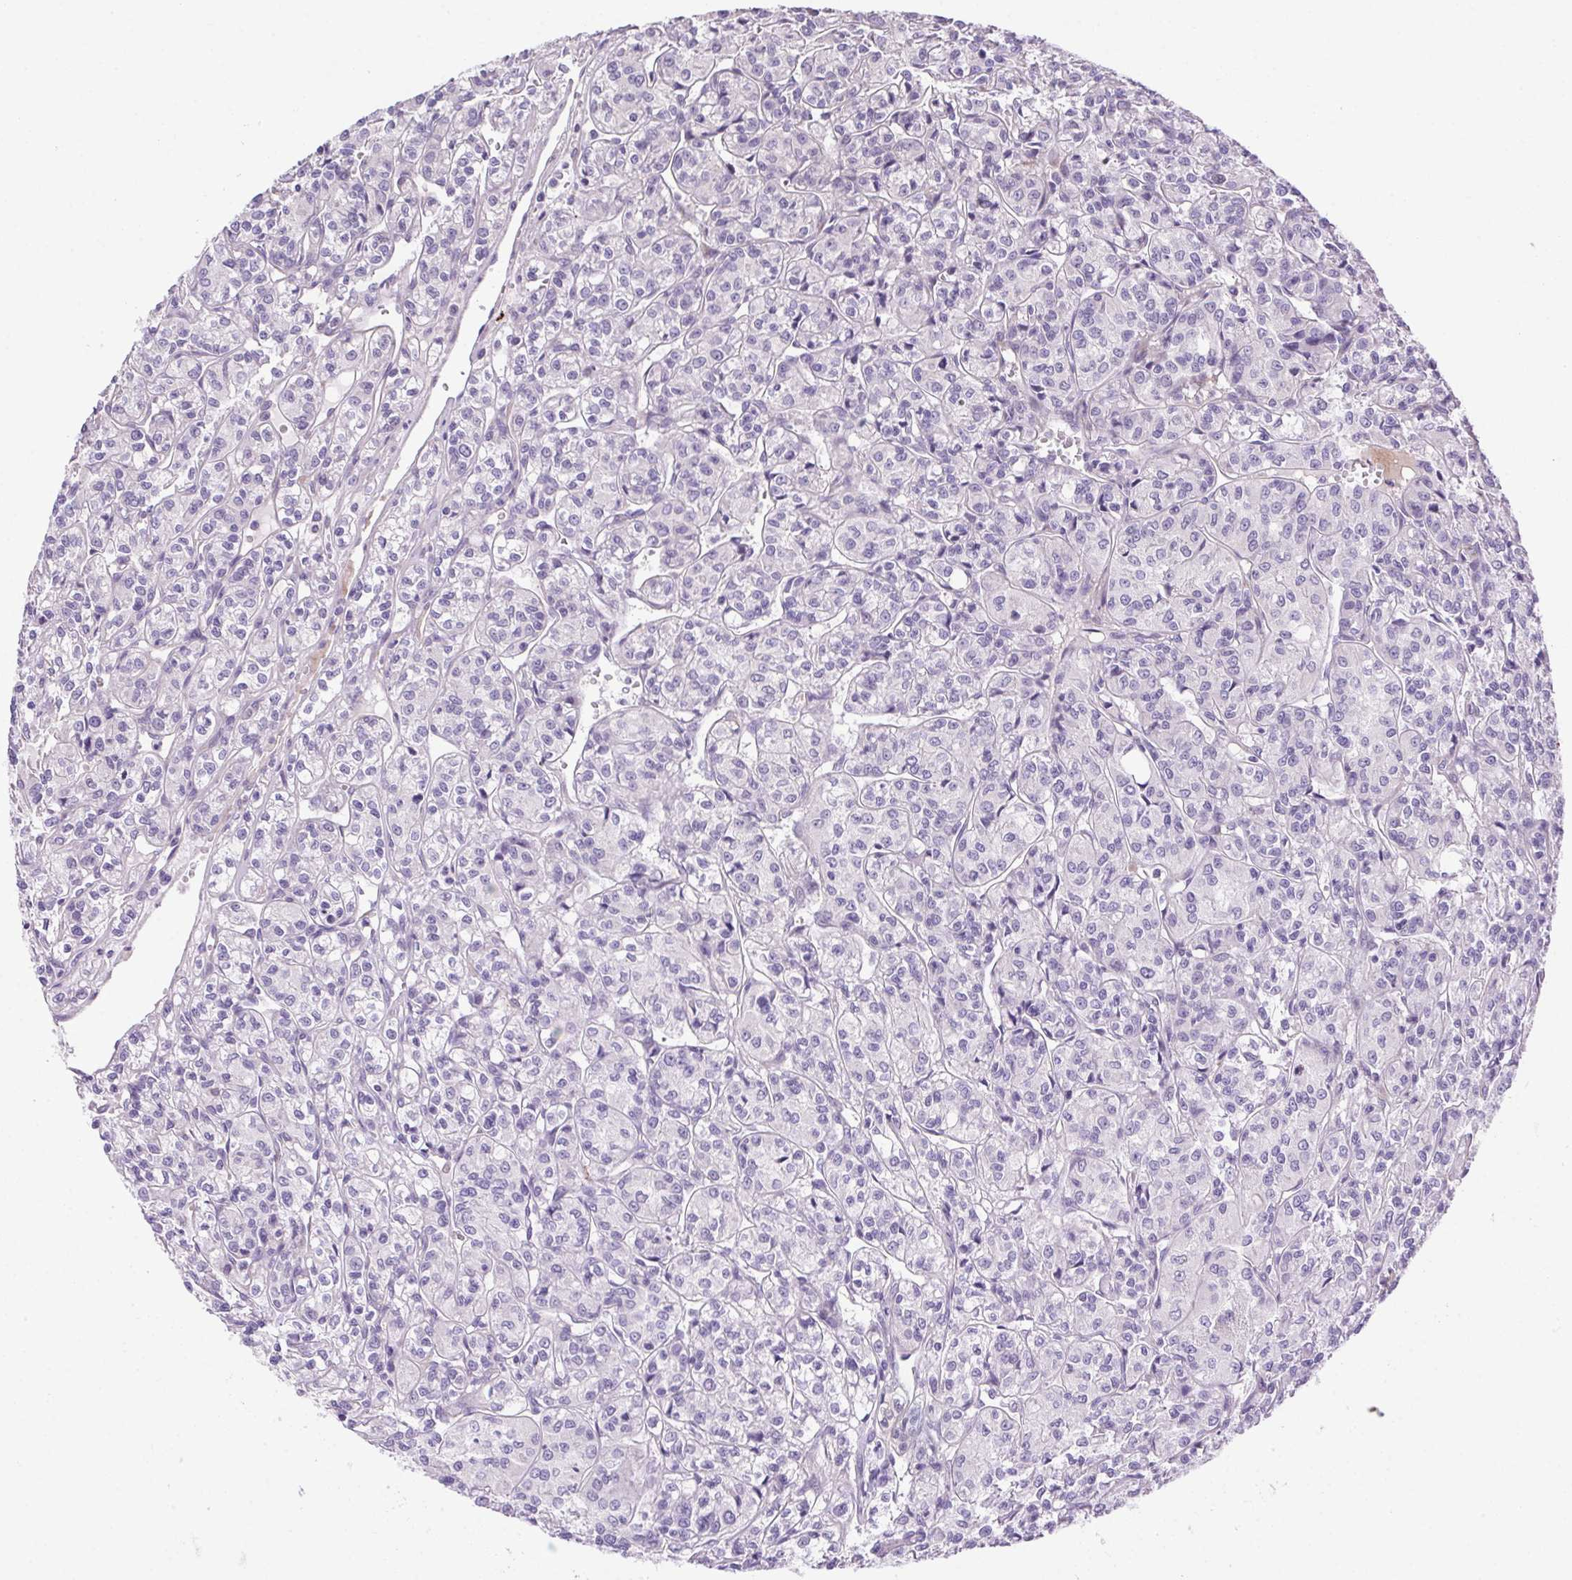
{"staining": {"intensity": "negative", "quantity": "none", "location": "none"}, "tissue": "renal cancer", "cell_type": "Tumor cells", "image_type": "cancer", "snomed": [{"axis": "morphology", "description": "Adenocarcinoma, NOS"}, {"axis": "topography", "description": "Kidney"}], "caption": "The histopathology image shows no staining of tumor cells in adenocarcinoma (renal).", "gene": "LRRTM1", "patient": {"sex": "male", "age": 36}}